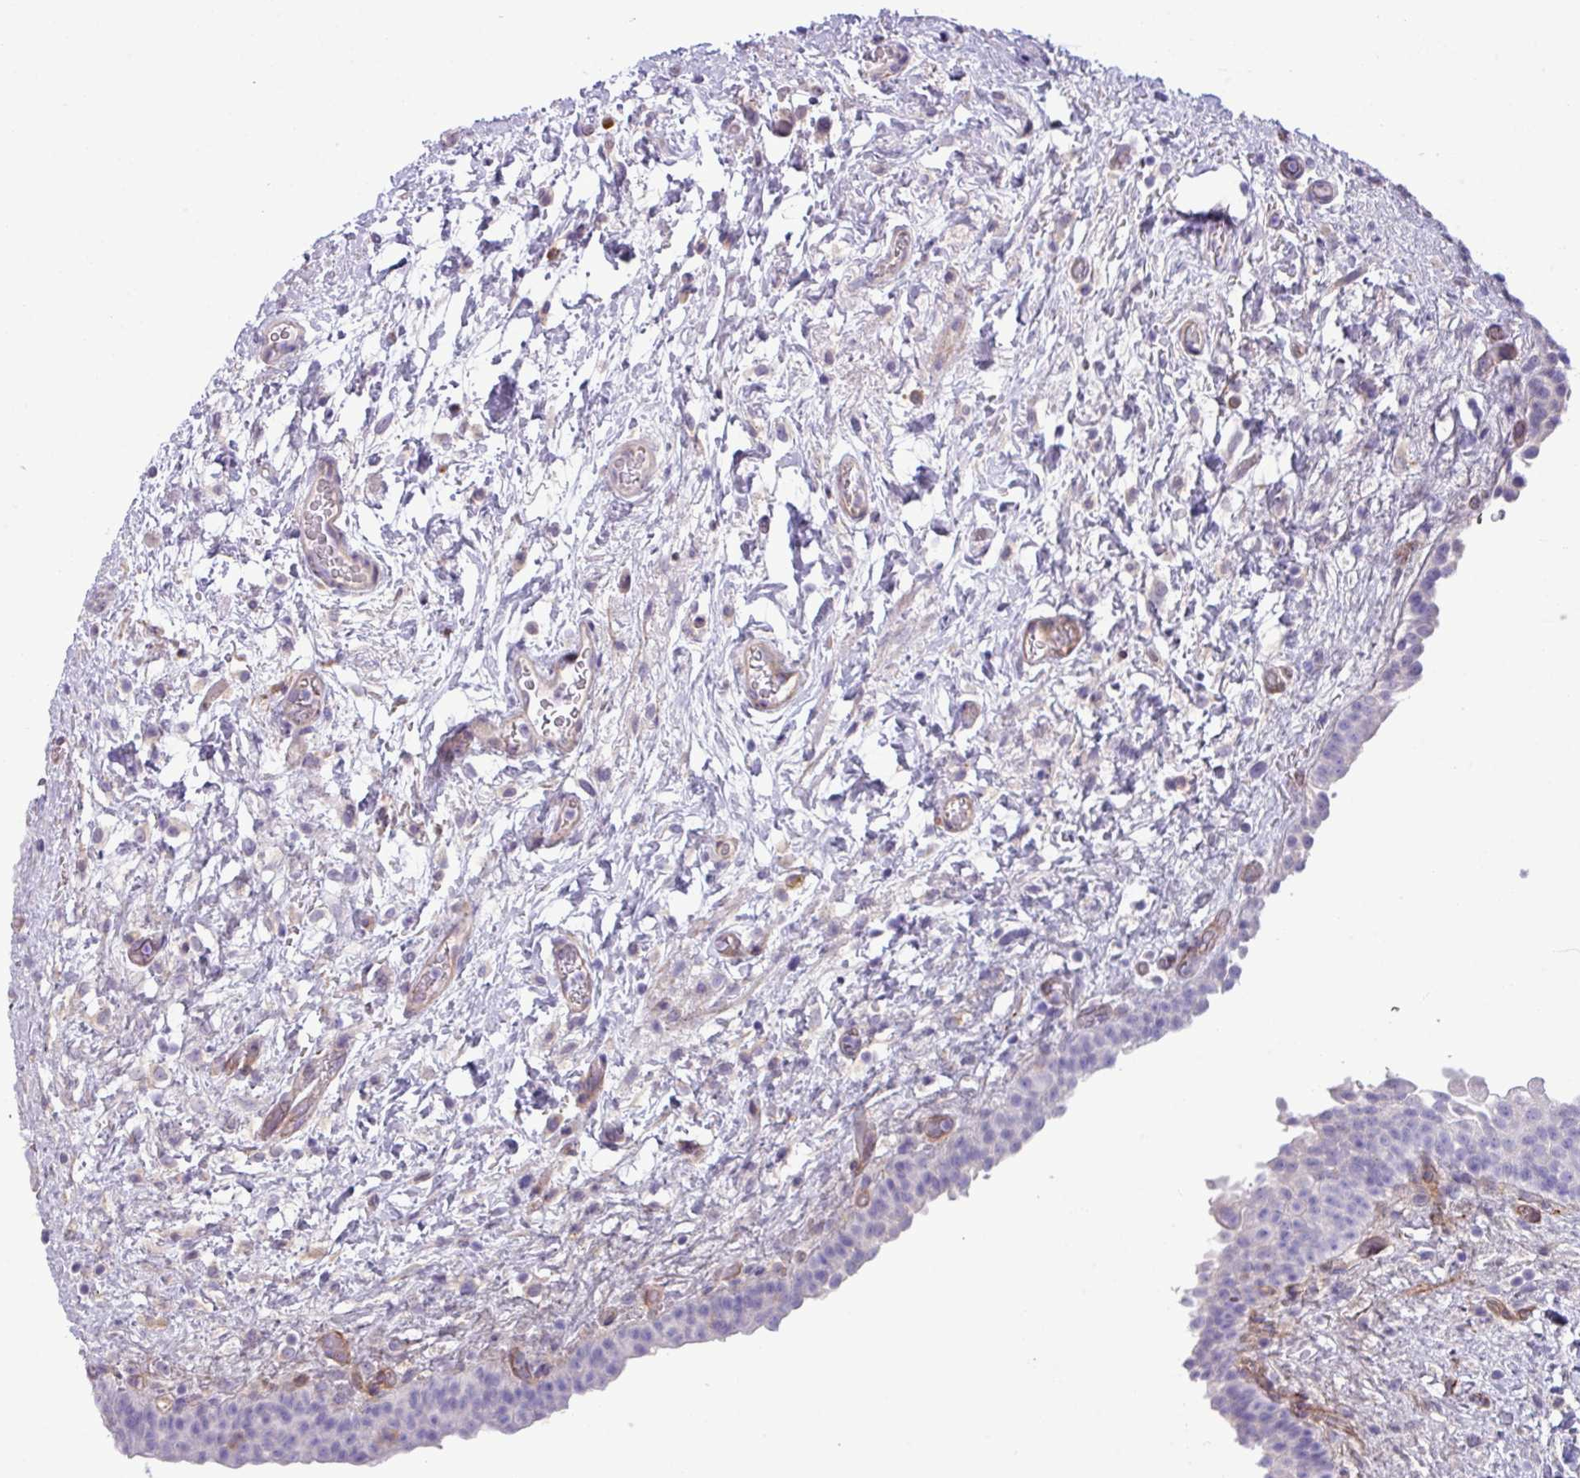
{"staining": {"intensity": "negative", "quantity": "none", "location": "none"}, "tissue": "urinary bladder", "cell_type": "Urothelial cells", "image_type": "normal", "snomed": [{"axis": "morphology", "description": "Normal tissue, NOS"}, {"axis": "topography", "description": "Urinary bladder"}], "caption": "Human urinary bladder stained for a protein using immunohistochemistry (IHC) shows no staining in urothelial cells.", "gene": "KIRREL3", "patient": {"sex": "male", "age": 69}}